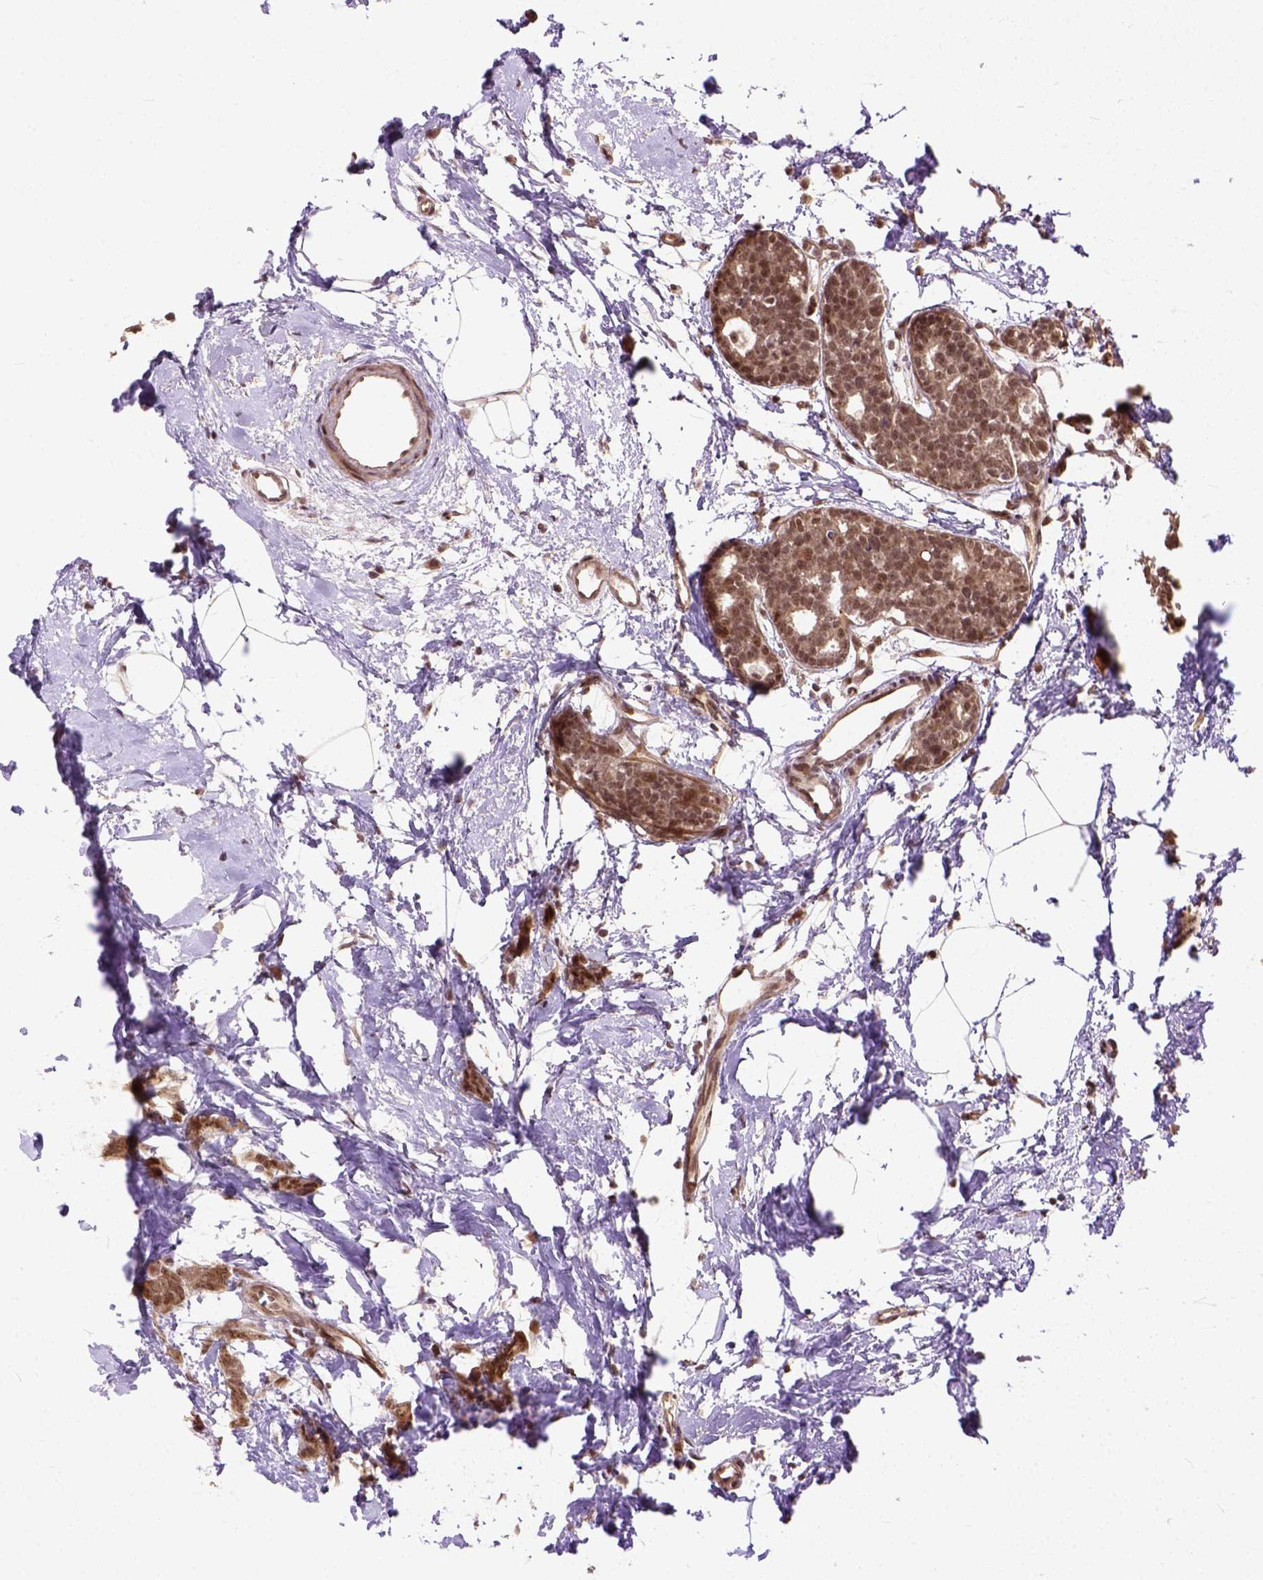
{"staining": {"intensity": "moderate", "quantity": ">75%", "location": "nuclear"}, "tissue": "breast cancer", "cell_type": "Tumor cells", "image_type": "cancer", "snomed": [{"axis": "morphology", "description": "Duct carcinoma"}, {"axis": "topography", "description": "Breast"}], "caption": "A brown stain highlights moderate nuclear expression of a protein in human intraductal carcinoma (breast) tumor cells.", "gene": "ZNF630", "patient": {"sex": "female", "age": 40}}